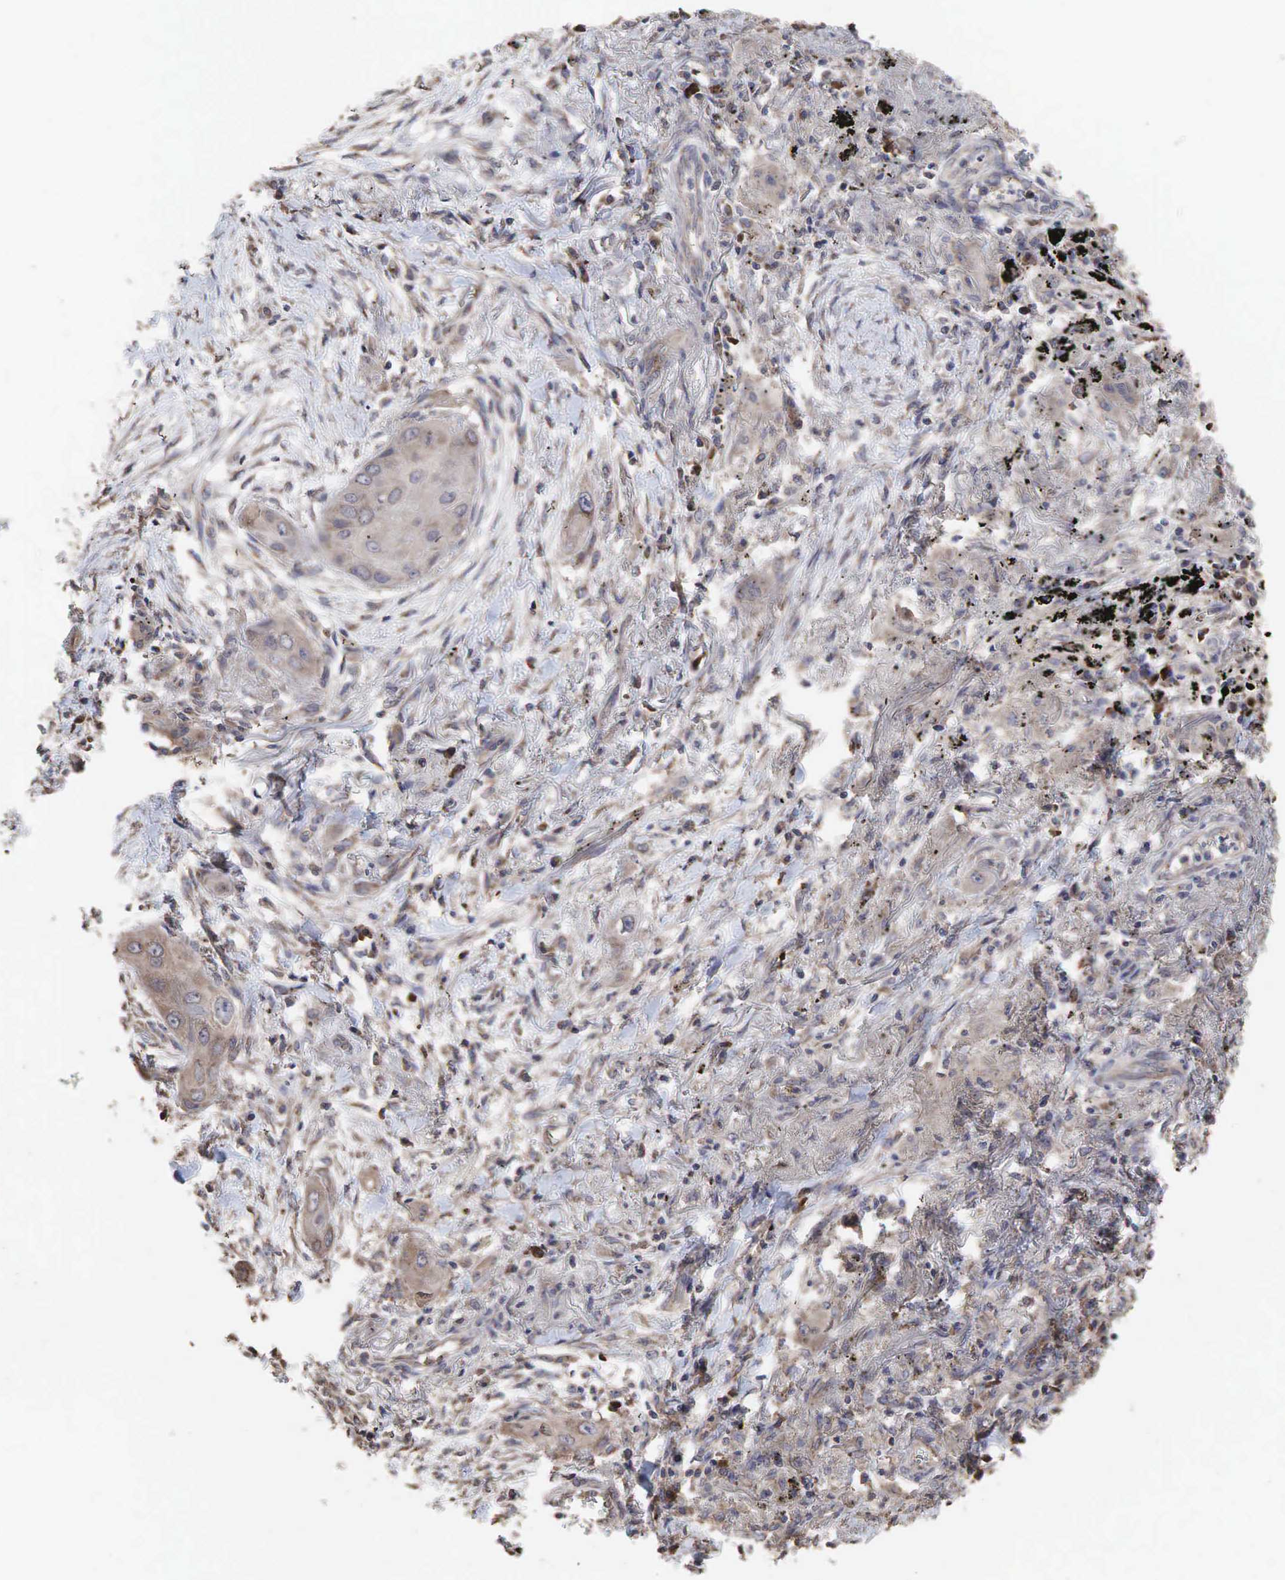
{"staining": {"intensity": "weak", "quantity": ">75%", "location": "cytoplasmic/membranous"}, "tissue": "lung cancer", "cell_type": "Tumor cells", "image_type": "cancer", "snomed": [{"axis": "morphology", "description": "Squamous cell carcinoma, NOS"}, {"axis": "topography", "description": "Lung"}], "caption": "Protein staining of squamous cell carcinoma (lung) tissue displays weak cytoplasmic/membranous staining in about >75% of tumor cells. (DAB IHC, brown staining for protein, blue staining for nuclei).", "gene": "PABPC5", "patient": {"sex": "male", "age": 71}}